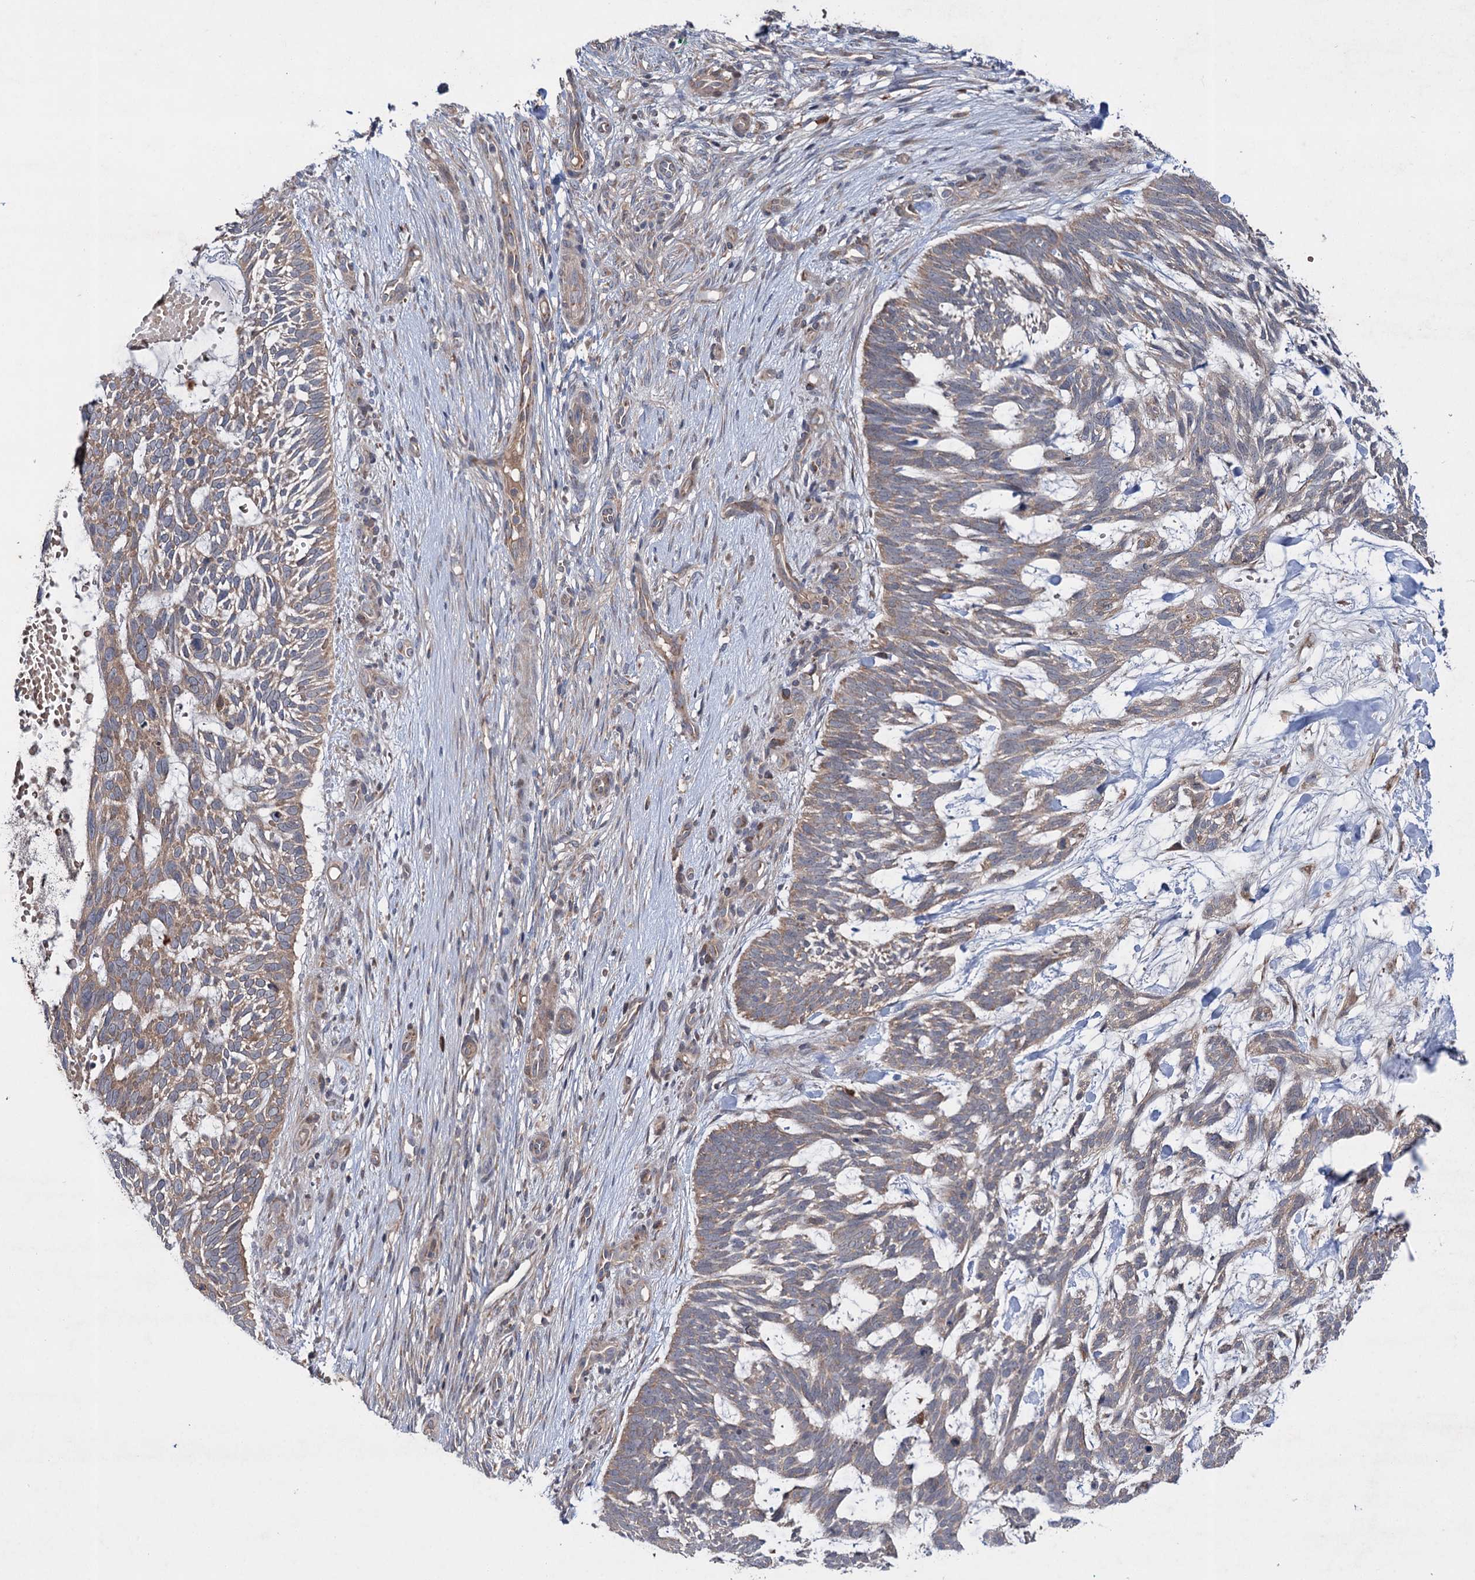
{"staining": {"intensity": "weak", "quantity": "<25%", "location": "cytoplasmic/membranous"}, "tissue": "skin cancer", "cell_type": "Tumor cells", "image_type": "cancer", "snomed": [{"axis": "morphology", "description": "Basal cell carcinoma"}, {"axis": "topography", "description": "Skin"}], "caption": "Immunohistochemistry (IHC) photomicrograph of basal cell carcinoma (skin) stained for a protein (brown), which exhibits no expression in tumor cells. (DAB (3,3'-diaminobenzidine) IHC, high magnification).", "gene": "PTPN3", "patient": {"sex": "male", "age": 88}}